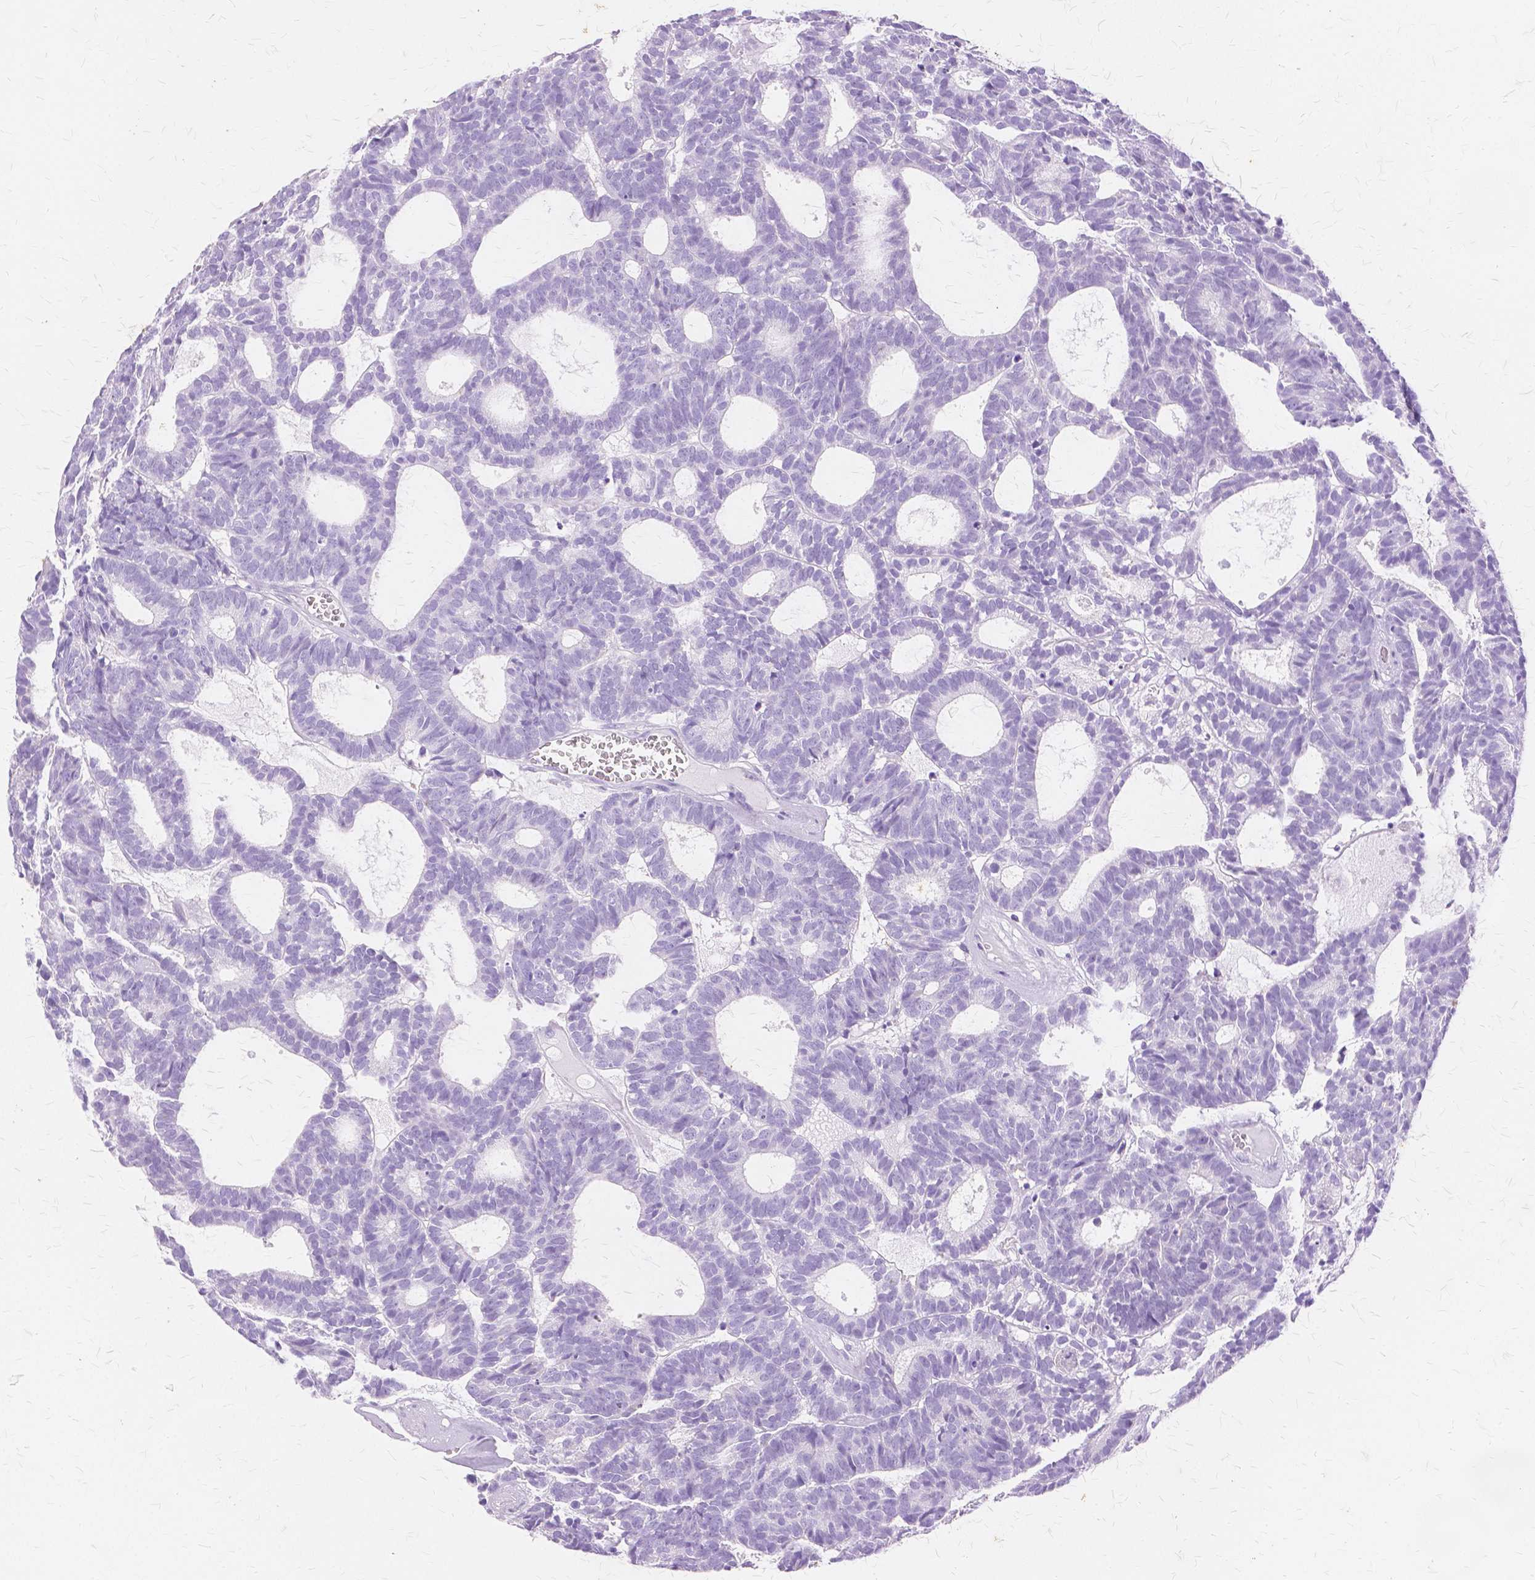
{"staining": {"intensity": "negative", "quantity": "none", "location": "none"}, "tissue": "head and neck cancer", "cell_type": "Tumor cells", "image_type": "cancer", "snomed": [{"axis": "morphology", "description": "Adenocarcinoma, NOS"}, {"axis": "topography", "description": "Head-Neck"}], "caption": "This is an immunohistochemistry (IHC) image of adenocarcinoma (head and neck). There is no expression in tumor cells.", "gene": "TGM1", "patient": {"sex": "female", "age": 81}}